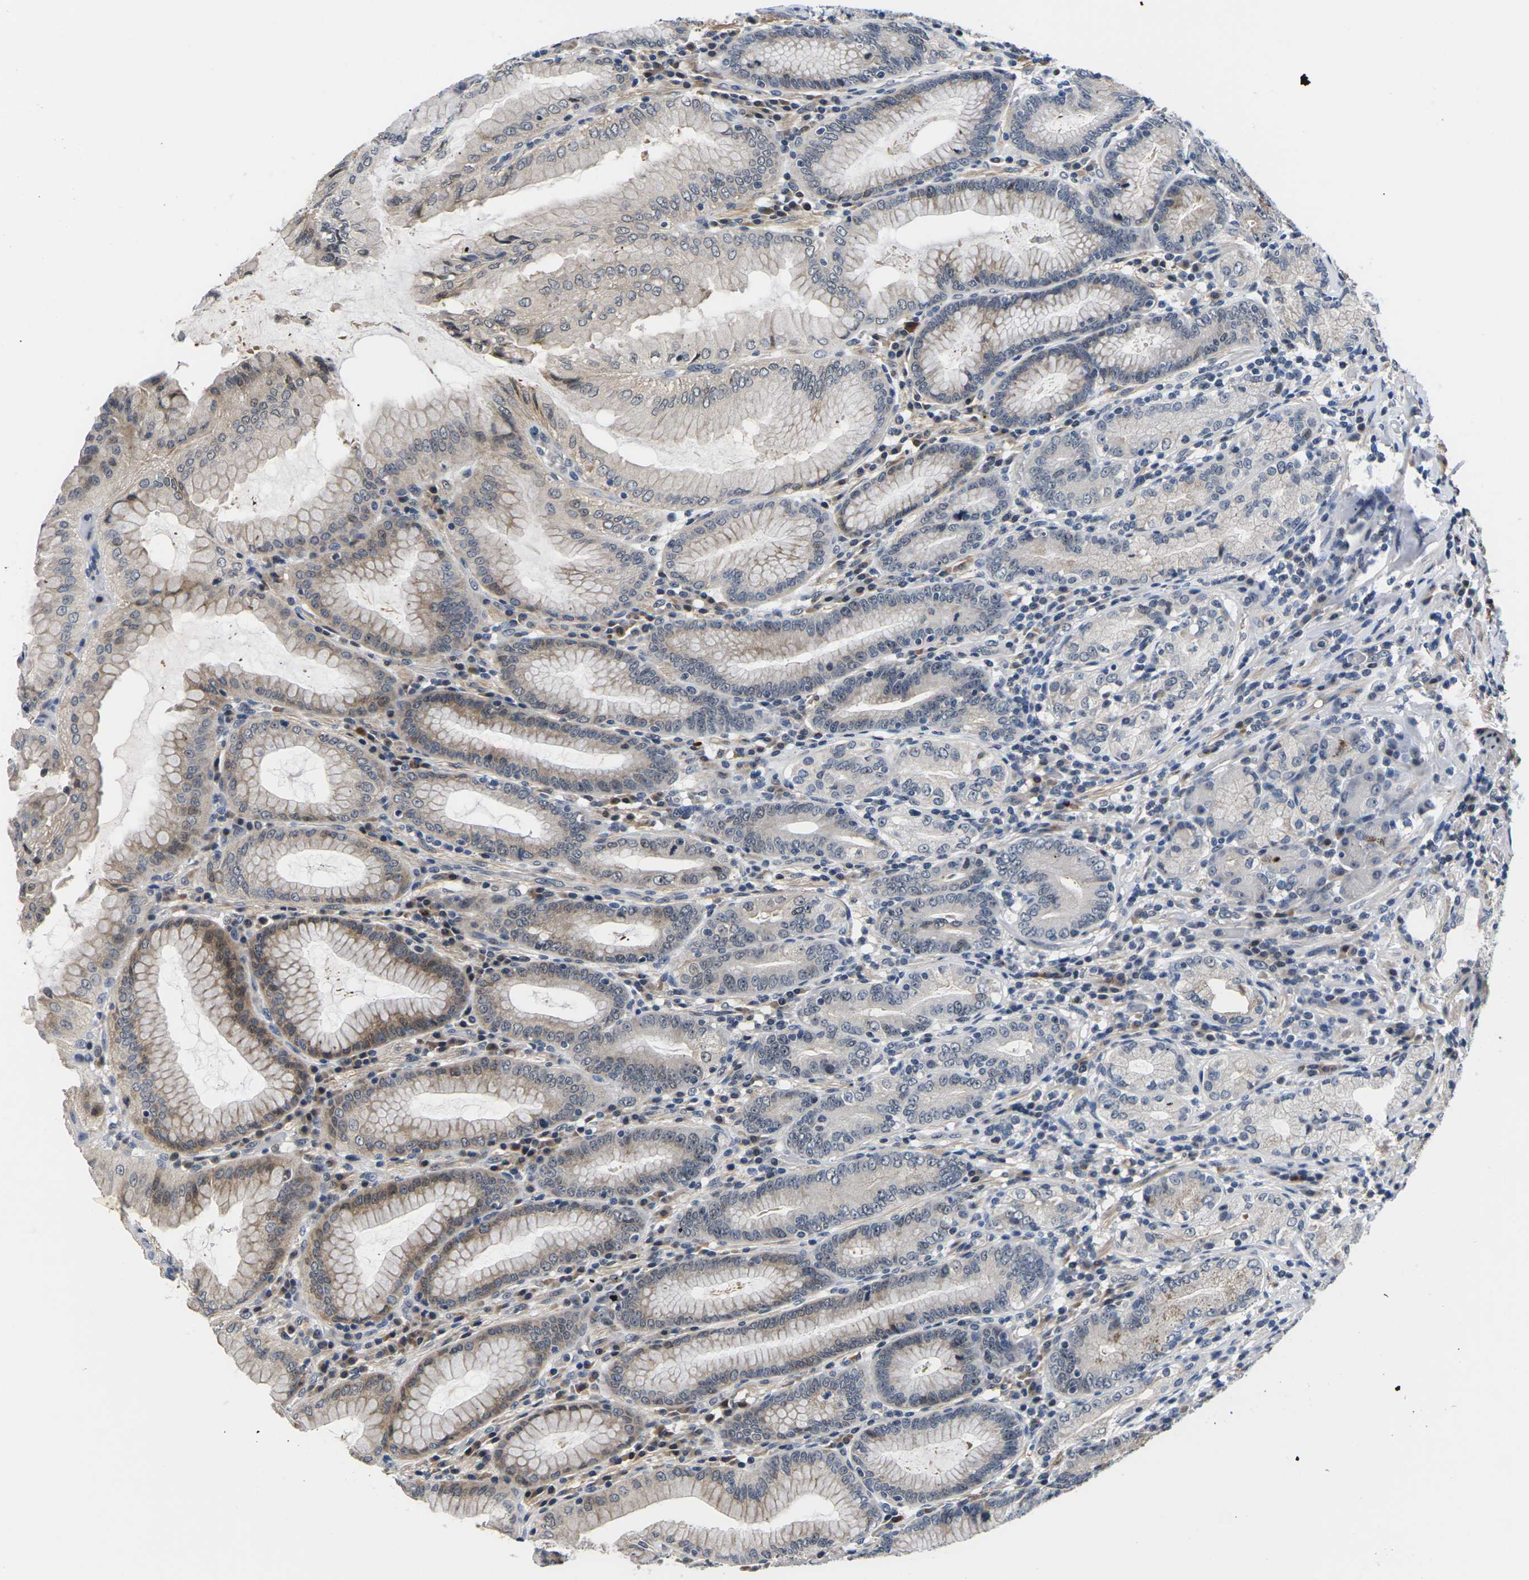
{"staining": {"intensity": "moderate", "quantity": "<25%", "location": "cytoplasmic/membranous"}, "tissue": "stomach", "cell_type": "Glandular cells", "image_type": "normal", "snomed": [{"axis": "morphology", "description": "Normal tissue, NOS"}, {"axis": "topography", "description": "Stomach, lower"}], "caption": "IHC (DAB (3,3'-diaminobenzidine)) staining of unremarkable stomach exhibits moderate cytoplasmic/membranous protein staining in approximately <25% of glandular cells. (brown staining indicates protein expression, while blue staining denotes nuclei).", "gene": "ST6GAL2", "patient": {"sex": "female", "age": 76}}